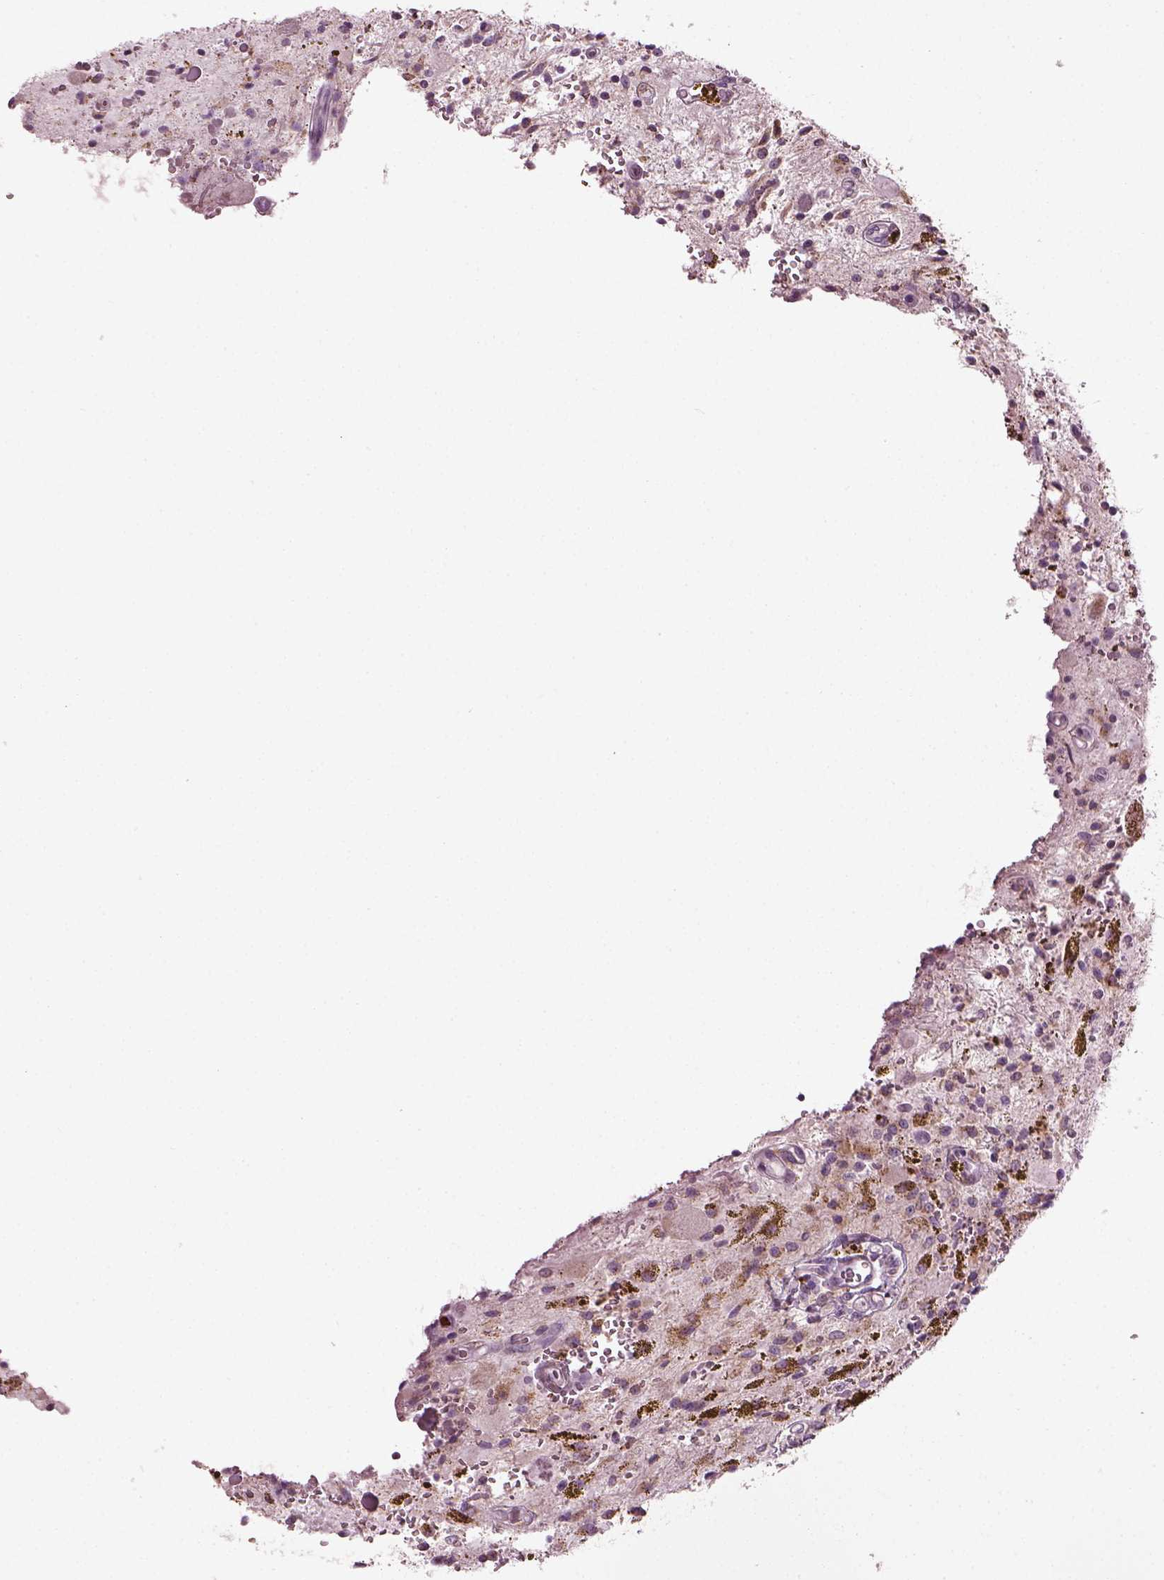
{"staining": {"intensity": "moderate", "quantity": "<25%", "location": "cytoplasmic/membranous"}, "tissue": "glioma", "cell_type": "Tumor cells", "image_type": "cancer", "snomed": [{"axis": "morphology", "description": "Glioma, malignant, Low grade"}, {"axis": "topography", "description": "Cerebellum"}], "caption": "Tumor cells exhibit moderate cytoplasmic/membranous staining in about <25% of cells in glioma.", "gene": "TMEM231", "patient": {"sex": "female", "age": 14}}